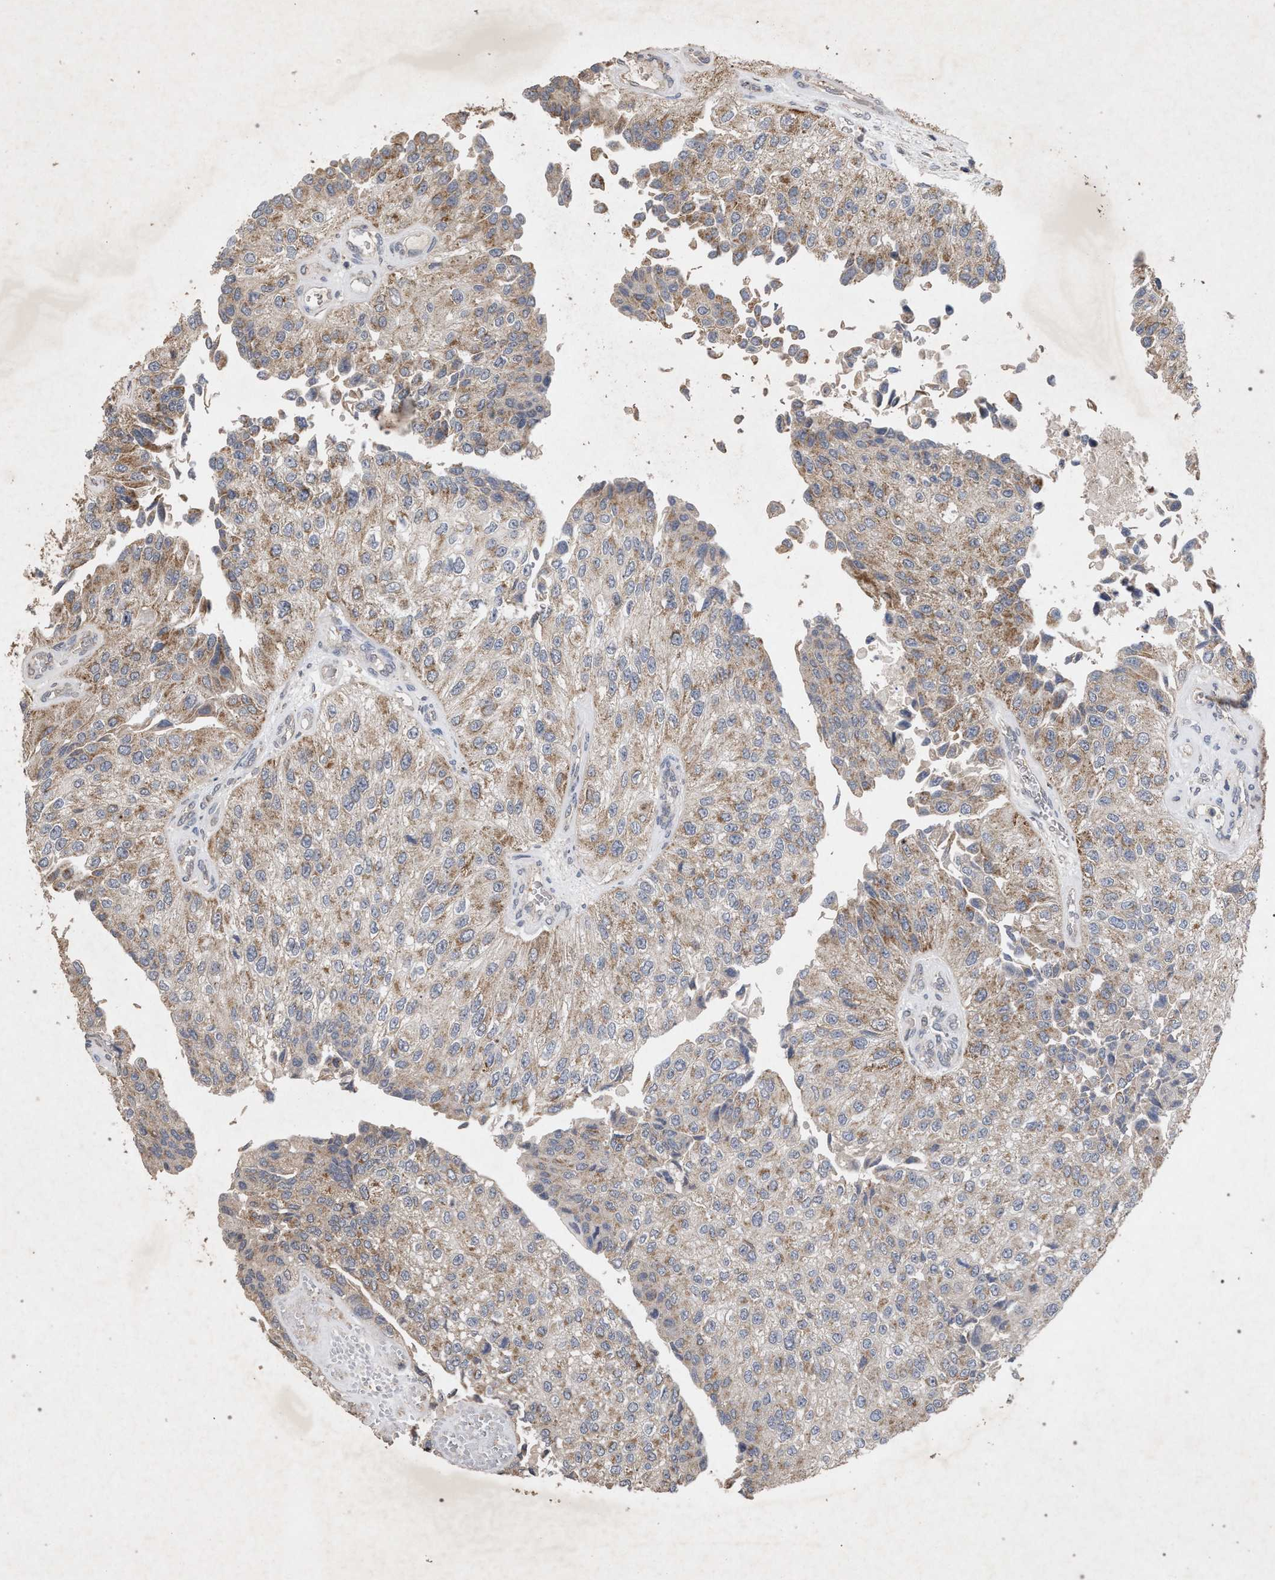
{"staining": {"intensity": "moderate", "quantity": ">75%", "location": "cytoplasmic/membranous"}, "tissue": "urothelial cancer", "cell_type": "Tumor cells", "image_type": "cancer", "snomed": [{"axis": "morphology", "description": "Urothelial carcinoma, High grade"}, {"axis": "topography", "description": "Kidney"}, {"axis": "topography", "description": "Urinary bladder"}], "caption": "This image shows IHC staining of human urothelial cancer, with medium moderate cytoplasmic/membranous positivity in approximately >75% of tumor cells.", "gene": "PKD2L1", "patient": {"sex": "male", "age": 77}}